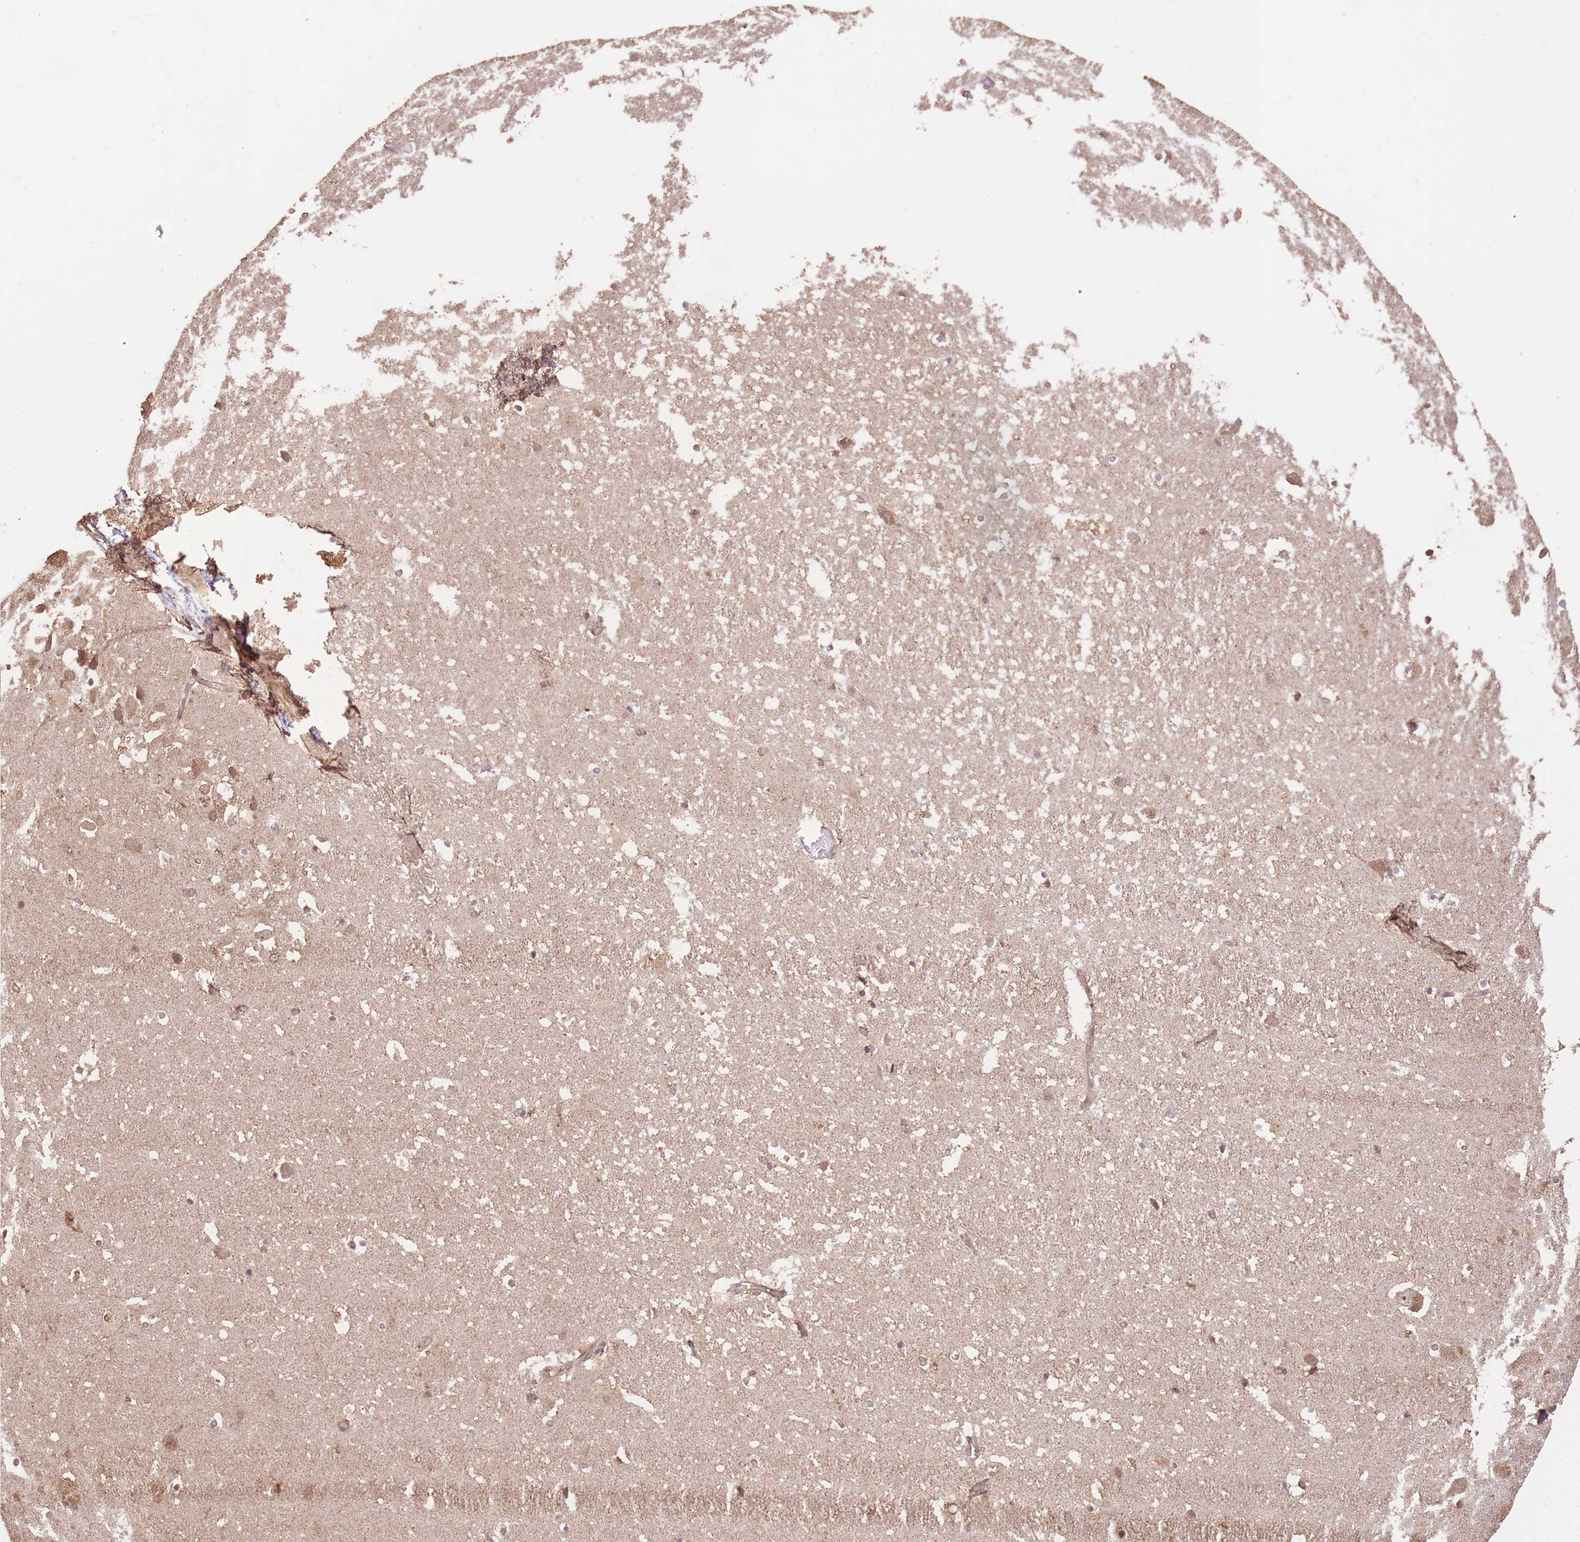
{"staining": {"intensity": "weak", "quantity": "<25%", "location": "cytoplasmic/membranous"}, "tissue": "hippocampus", "cell_type": "Glial cells", "image_type": "normal", "snomed": [{"axis": "morphology", "description": "Normal tissue, NOS"}, {"axis": "topography", "description": "Hippocampus"}], "caption": "High power microscopy micrograph of an IHC photomicrograph of benign hippocampus, revealing no significant staining in glial cells. (DAB immunohistochemistry (IHC) with hematoxylin counter stain).", "gene": "ERBB3", "patient": {"sex": "male", "age": 37}}